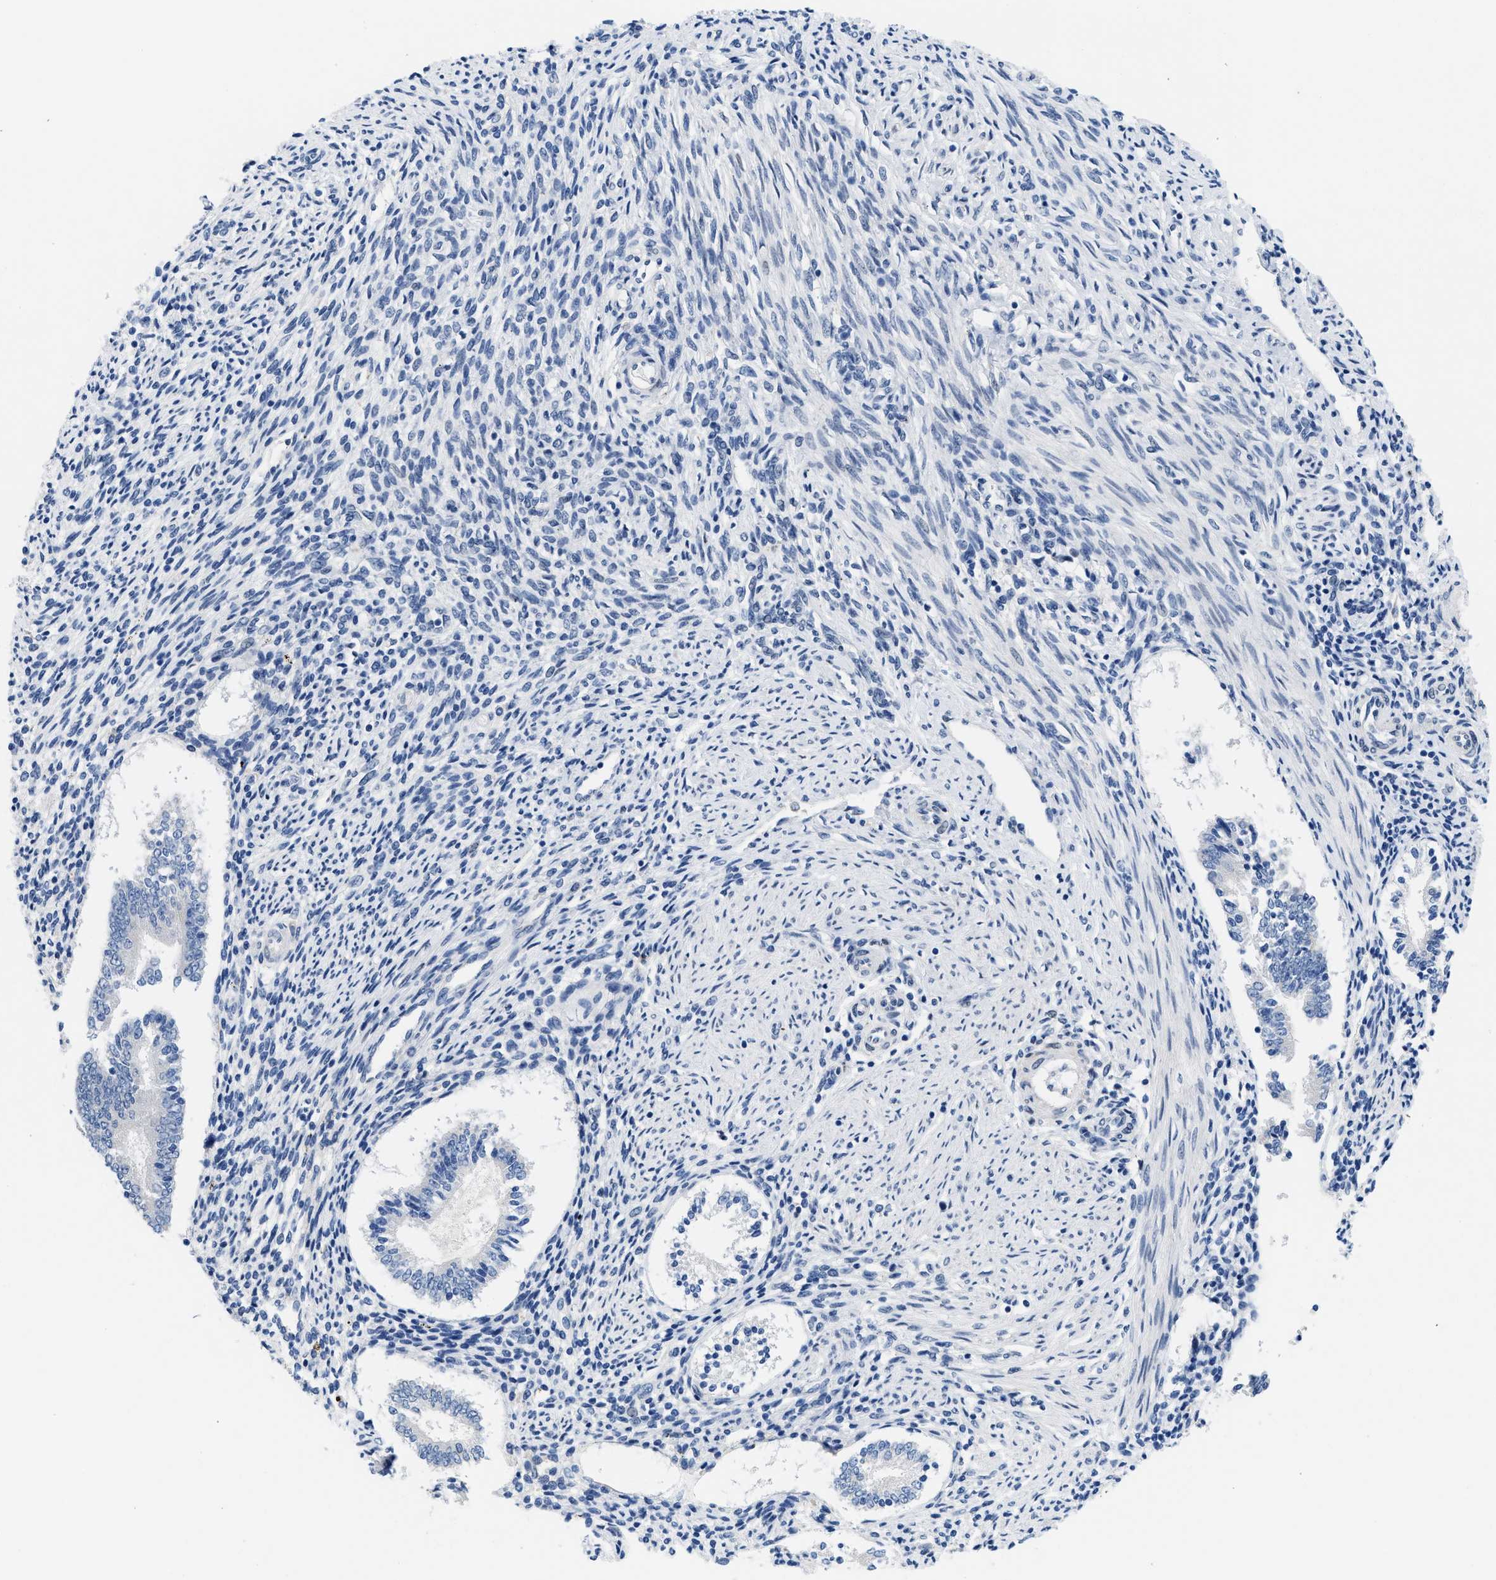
{"staining": {"intensity": "negative", "quantity": "none", "location": "none"}, "tissue": "endometrium", "cell_type": "Cells in endometrial stroma", "image_type": "normal", "snomed": [{"axis": "morphology", "description": "Normal tissue, NOS"}, {"axis": "topography", "description": "Endometrium"}], "caption": "Cells in endometrial stroma are negative for brown protein staining in benign endometrium. (DAB IHC visualized using brightfield microscopy, high magnification).", "gene": "NFIX", "patient": {"sex": "female", "age": 42}}